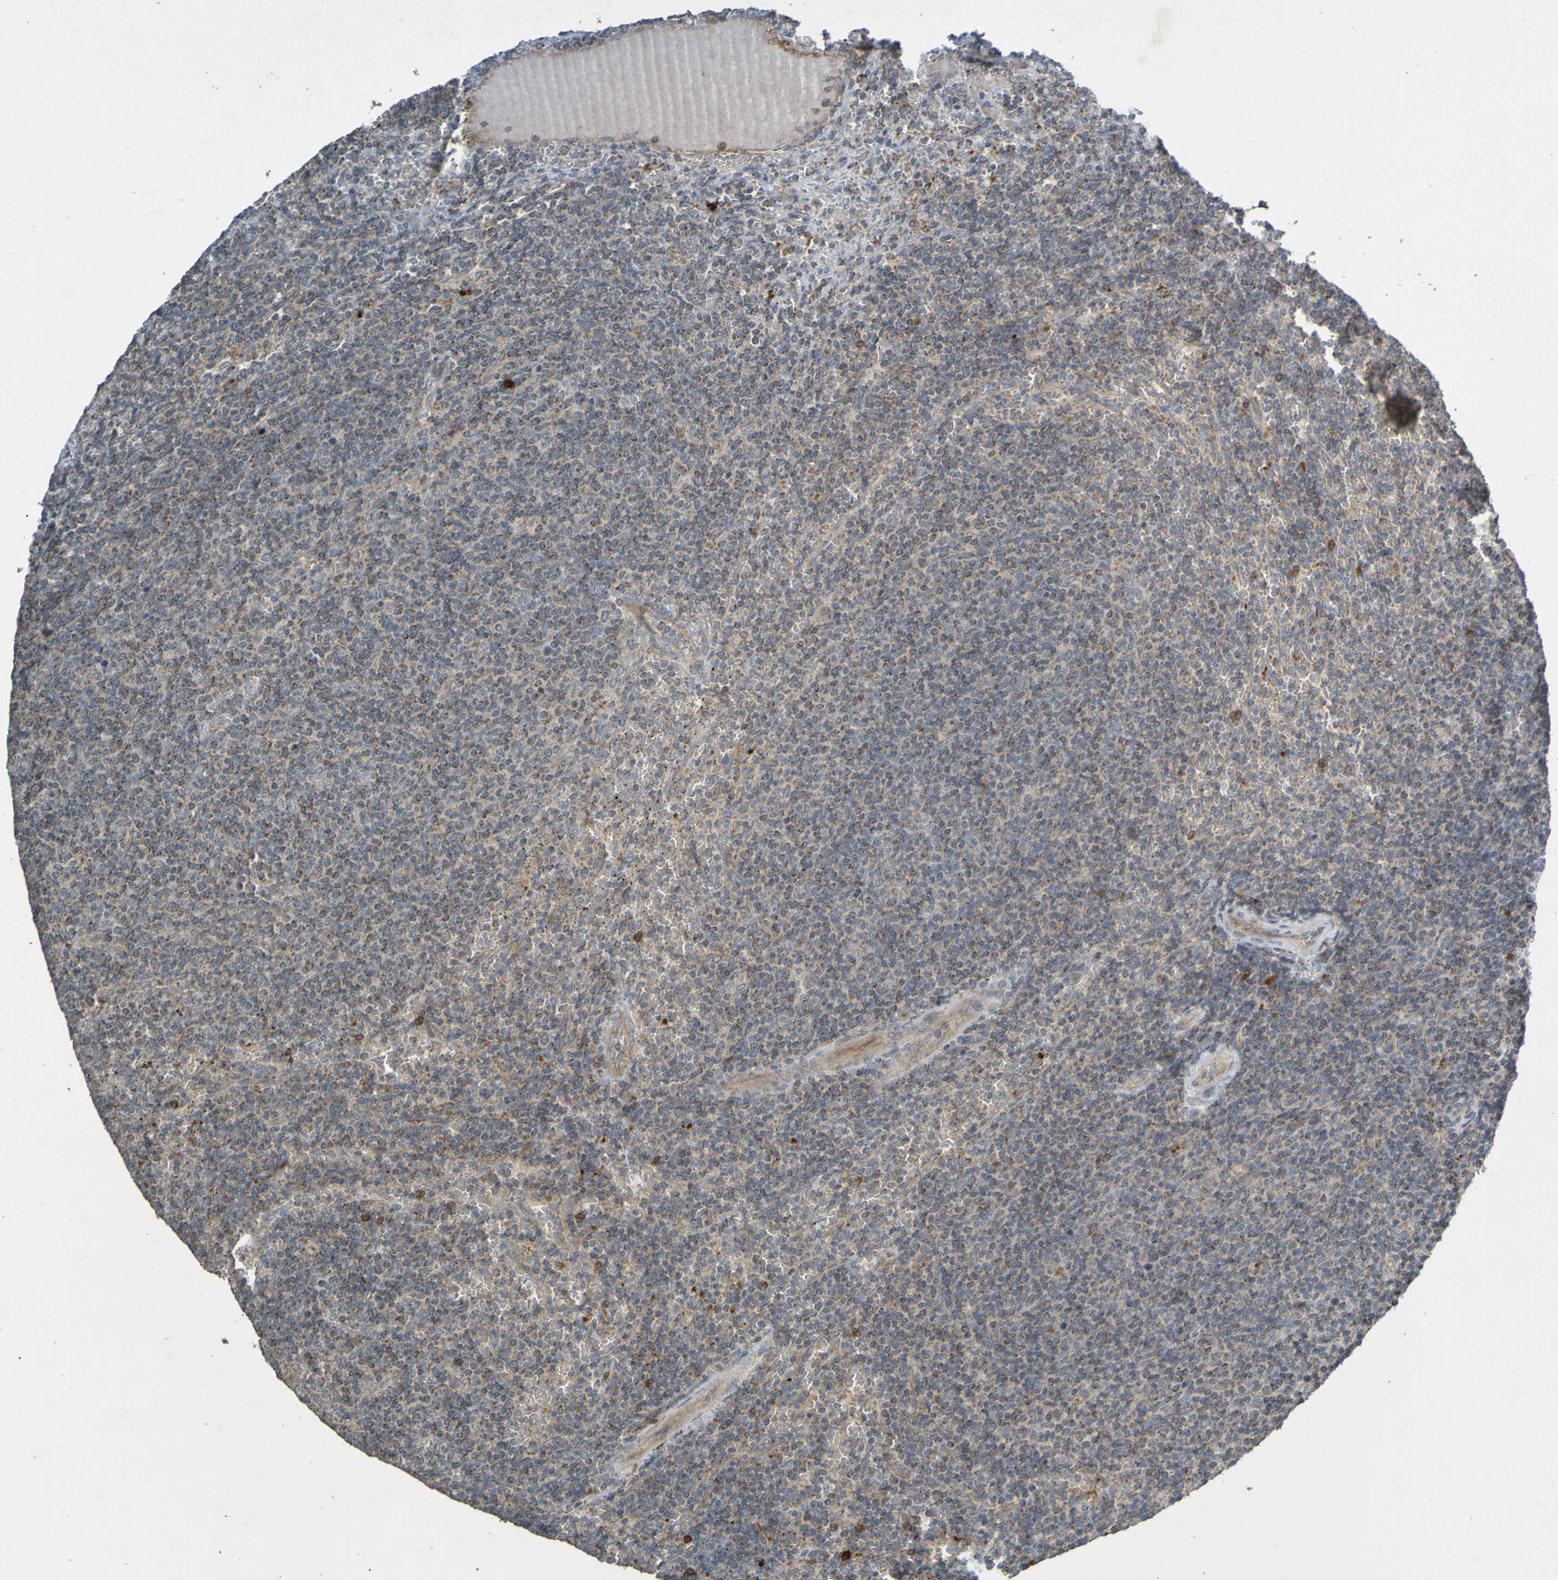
{"staining": {"intensity": "moderate", "quantity": ">75%", "location": "cytoplasmic/membranous"}, "tissue": "lymphoma", "cell_type": "Tumor cells", "image_type": "cancer", "snomed": [{"axis": "morphology", "description": "Malignant lymphoma, non-Hodgkin's type, Low grade"}, {"axis": "topography", "description": "Spleen"}], "caption": "This histopathology image displays immunohistochemistry staining of low-grade malignant lymphoma, non-Hodgkin's type, with medium moderate cytoplasmic/membranous expression in approximately >75% of tumor cells.", "gene": "B3GAT2", "patient": {"sex": "female", "age": 50}}